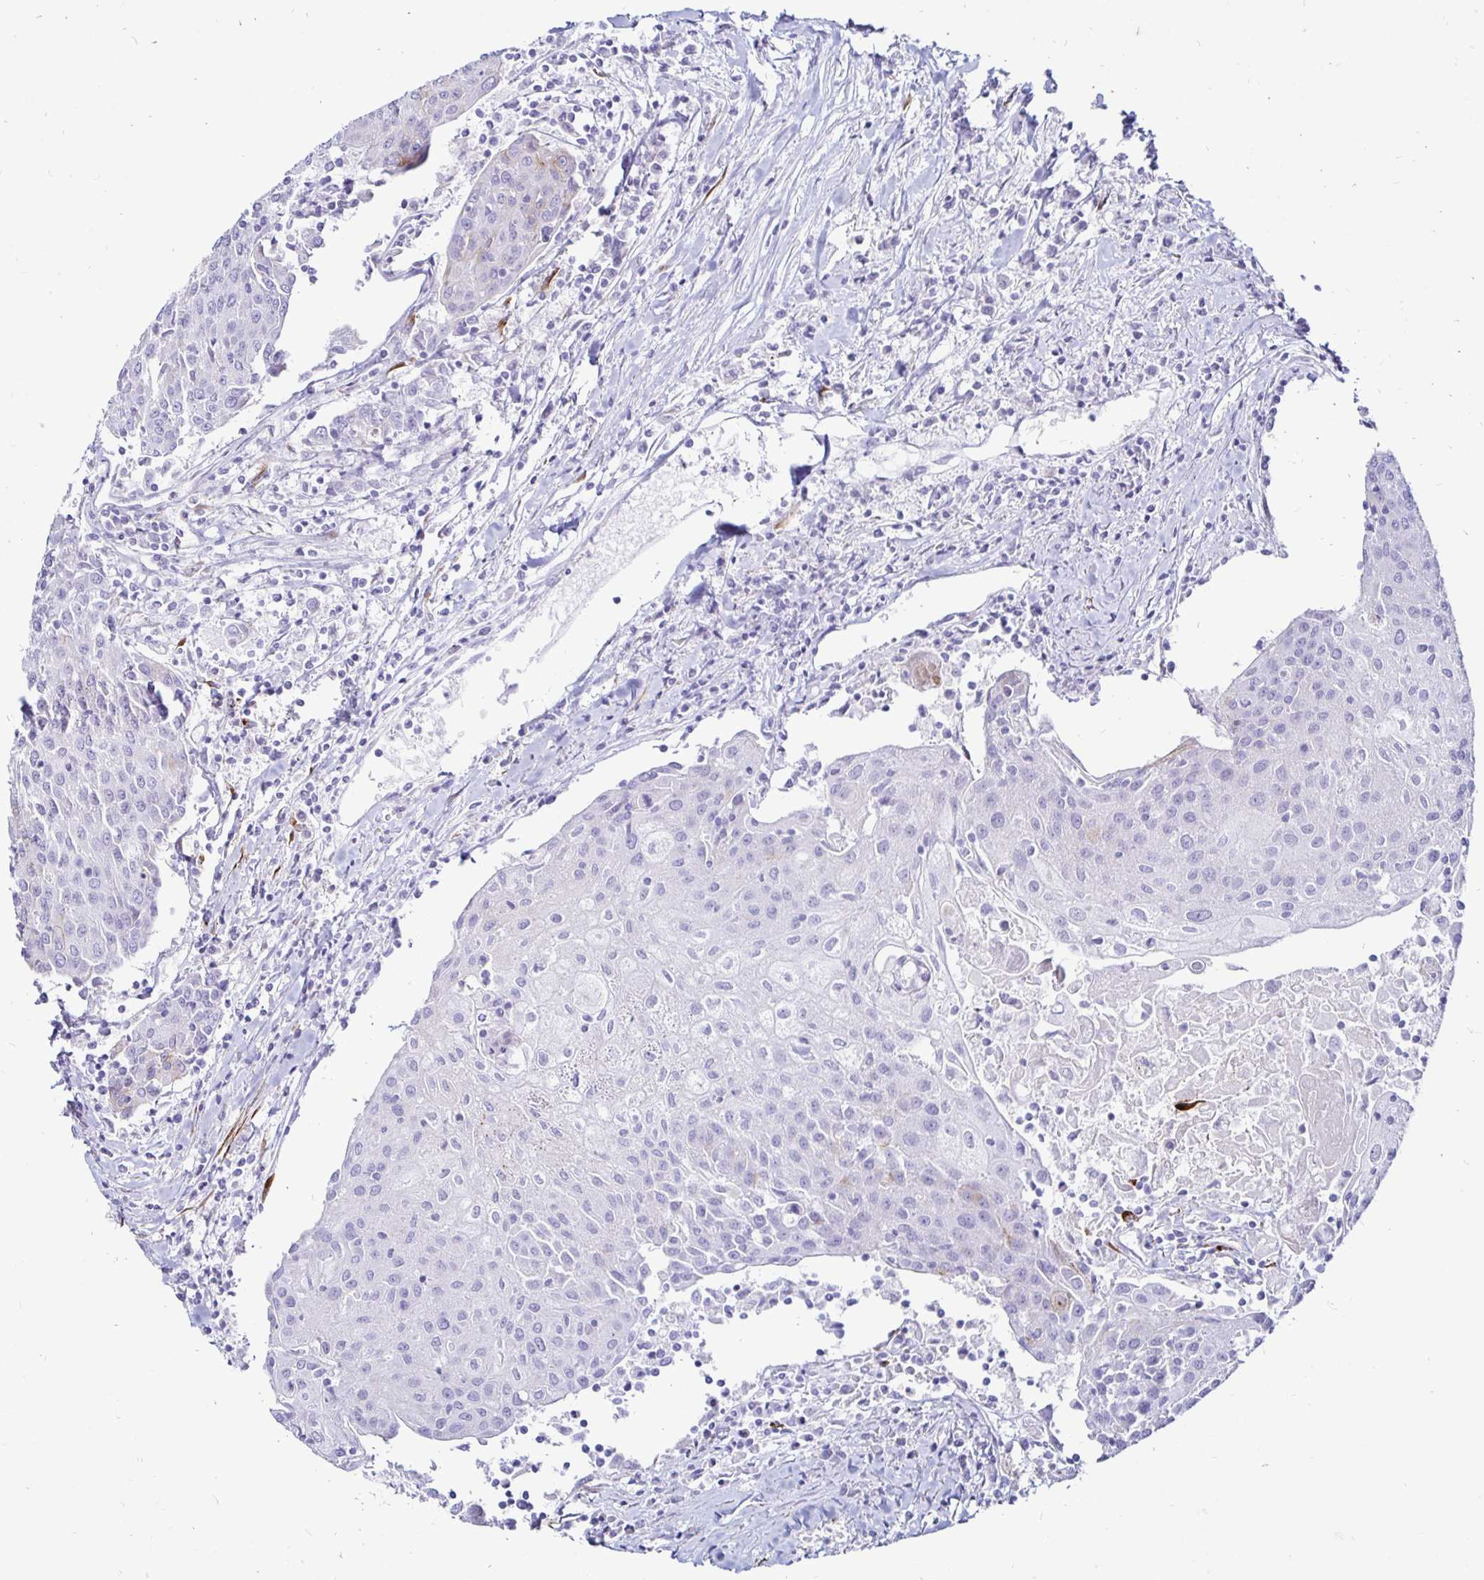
{"staining": {"intensity": "negative", "quantity": "none", "location": "none"}, "tissue": "urothelial cancer", "cell_type": "Tumor cells", "image_type": "cancer", "snomed": [{"axis": "morphology", "description": "Urothelial carcinoma, High grade"}, {"axis": "topography", "description": "Urinary bladder"}], "caption": "High magnification brightfield microscopy of urothelial cancer stained with DAB (brown) and counterstained with hematoxylin (blue): tumor cells show no significant expression.", "gene": "TIMP1", "patient": {"sex": "female", "age": 85}}